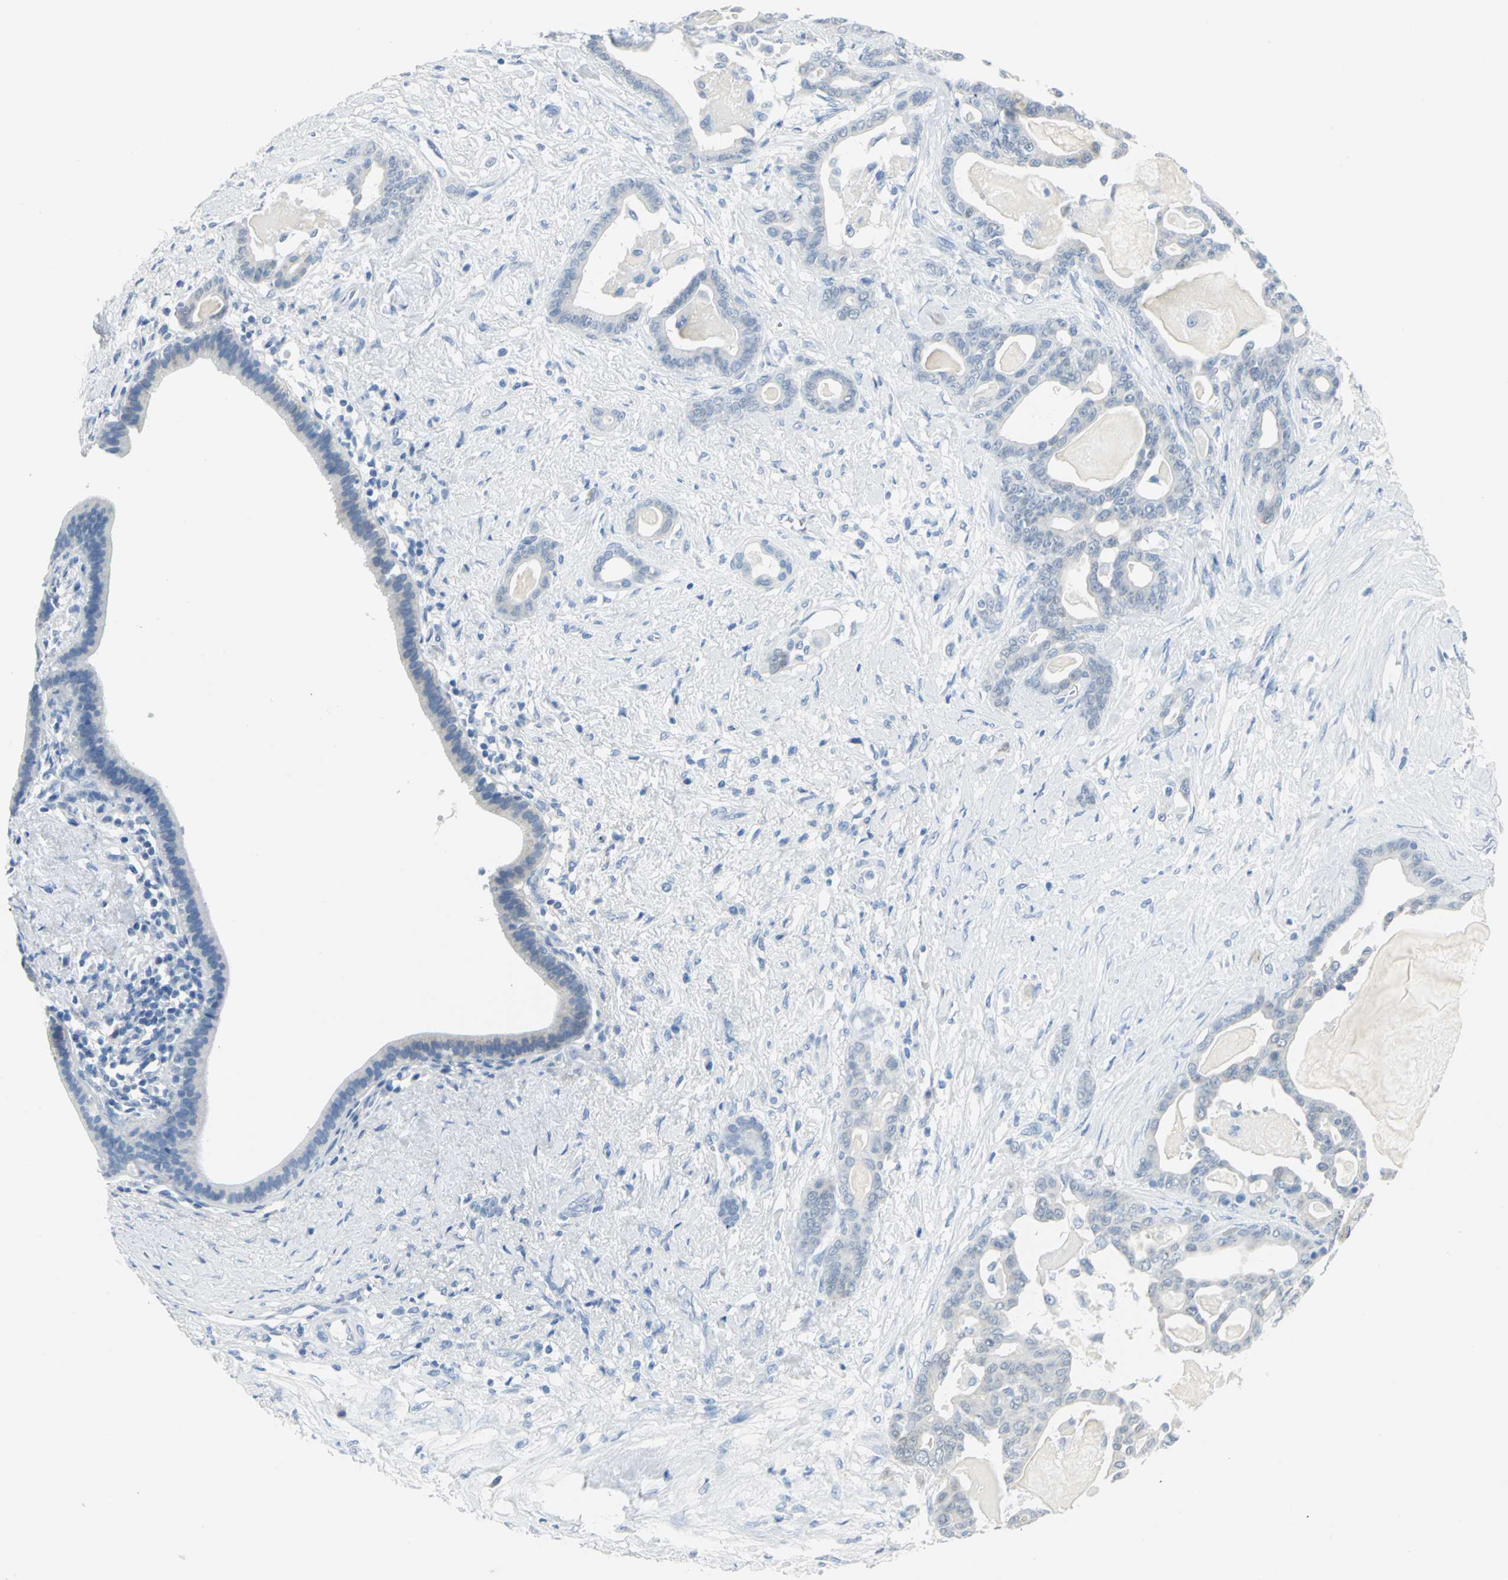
{"staining": {"intensity": "negative", "quantity": "none", "location": "none"}, "tissue": "pancreatic cancer", "cell_type": "Tumor cells", "image_type": "cancer", "snomed": [{"axis": "morphology", "description": "Adenocarcinoma, NOS"}, {"axis": "topography", "description": "Pancreas"}], "caption": "Protein analysis of pancreatic adenocarcinoma exhibits no significant expression in tumor cells.", "gene": "SFN", "patient": {"sex": "male", "age": 63}}